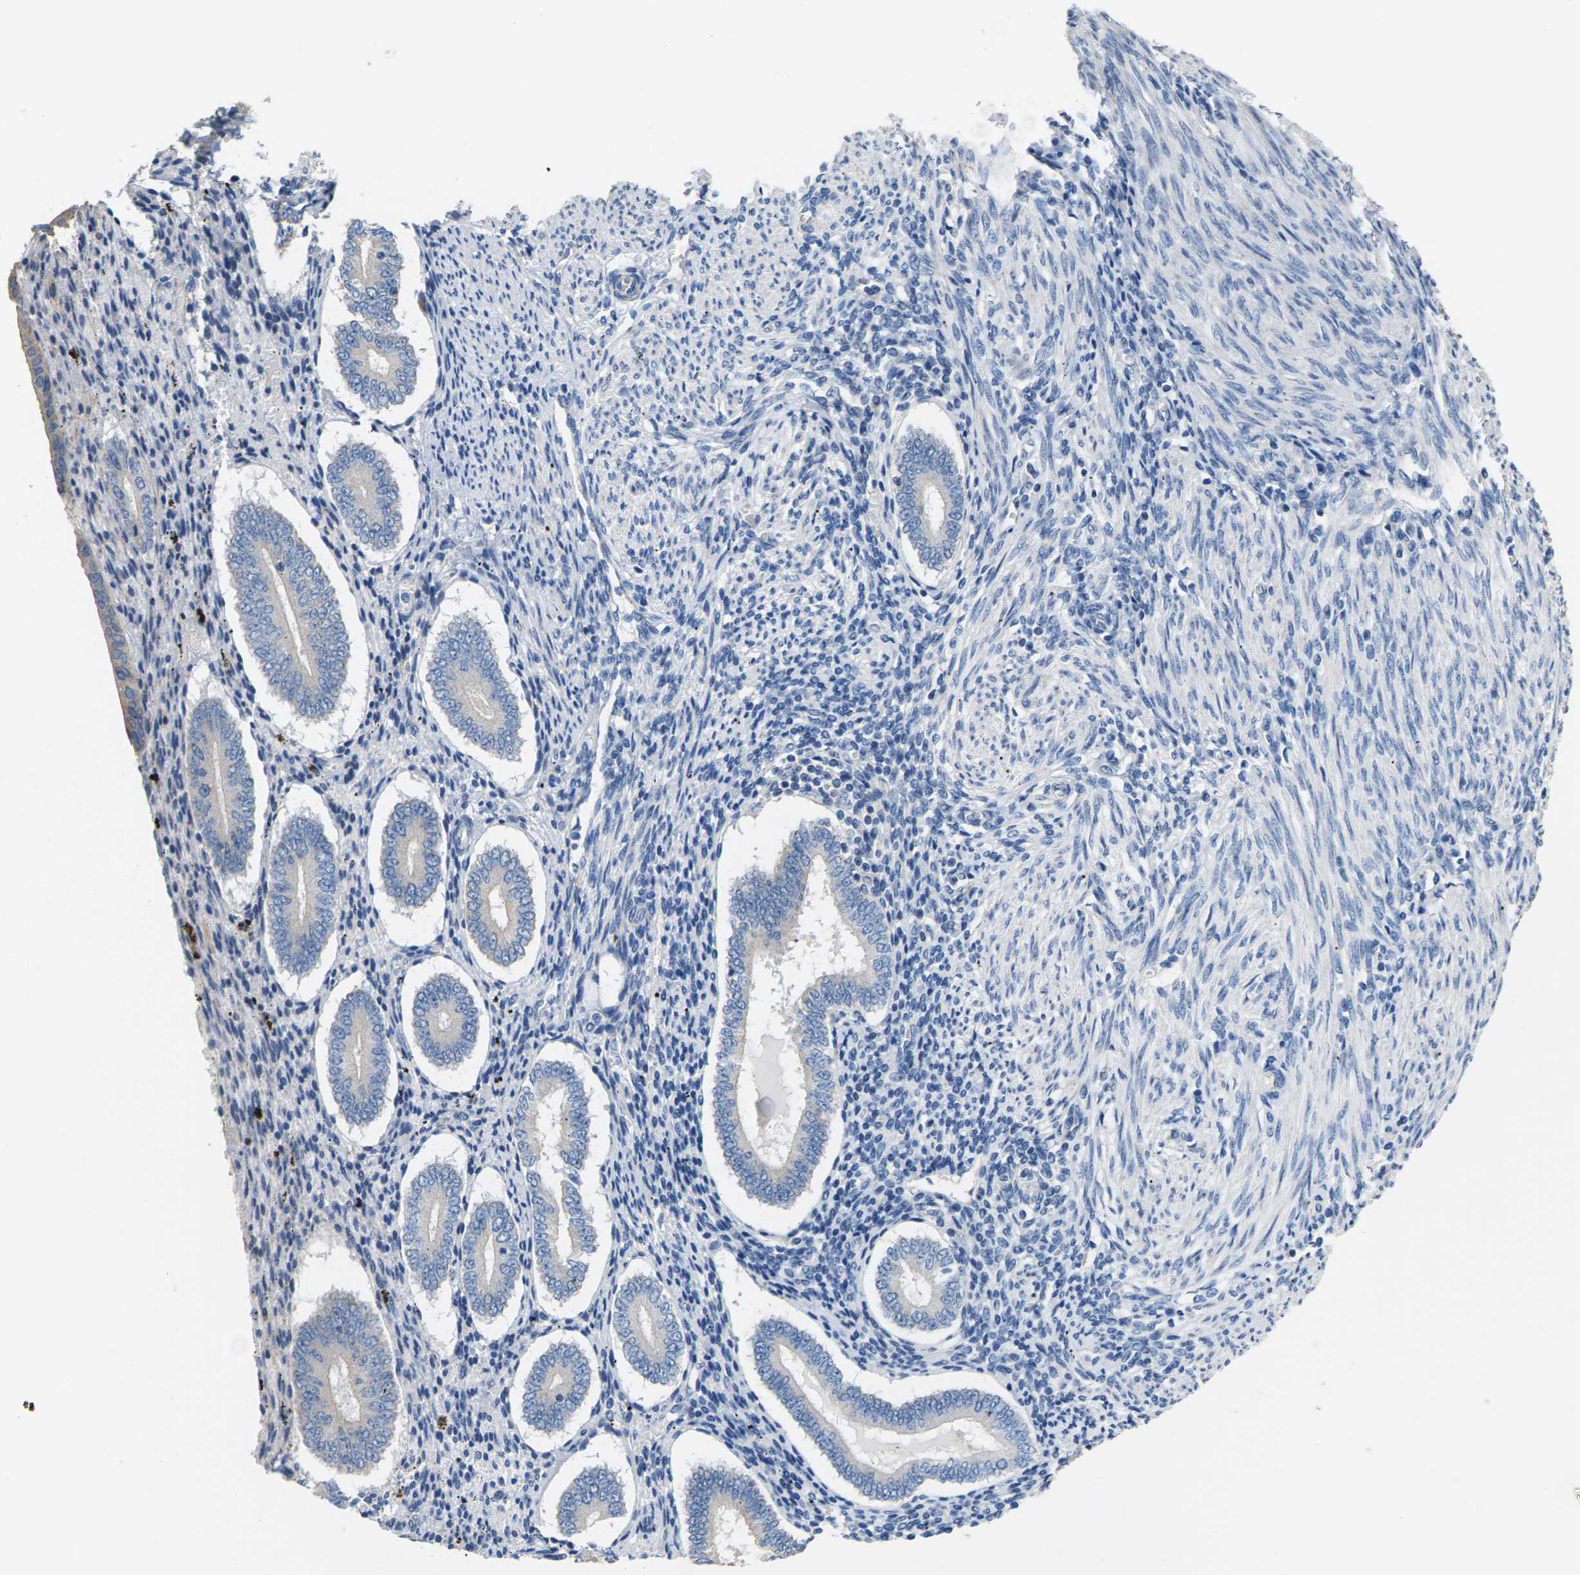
{"staining": {"intensity": "negative", "quantity": "none", "location": "none"}, "tissue": "endometrium", "cell_type": "Cells in endometrial stroma", "image_type": "normal", "snomed": [{"axis": "morphology", "description": "Normal tissue, NOS"}, {"axis": "topography", "description": "Endometrium"}], "caption": "Human endometrium stained for a protein using immunohistochemistry reveals no positivity in cells in endometrial stroma.", "gene": "KLHDC8B", "patient": {"sex": "female", "age": 42}}